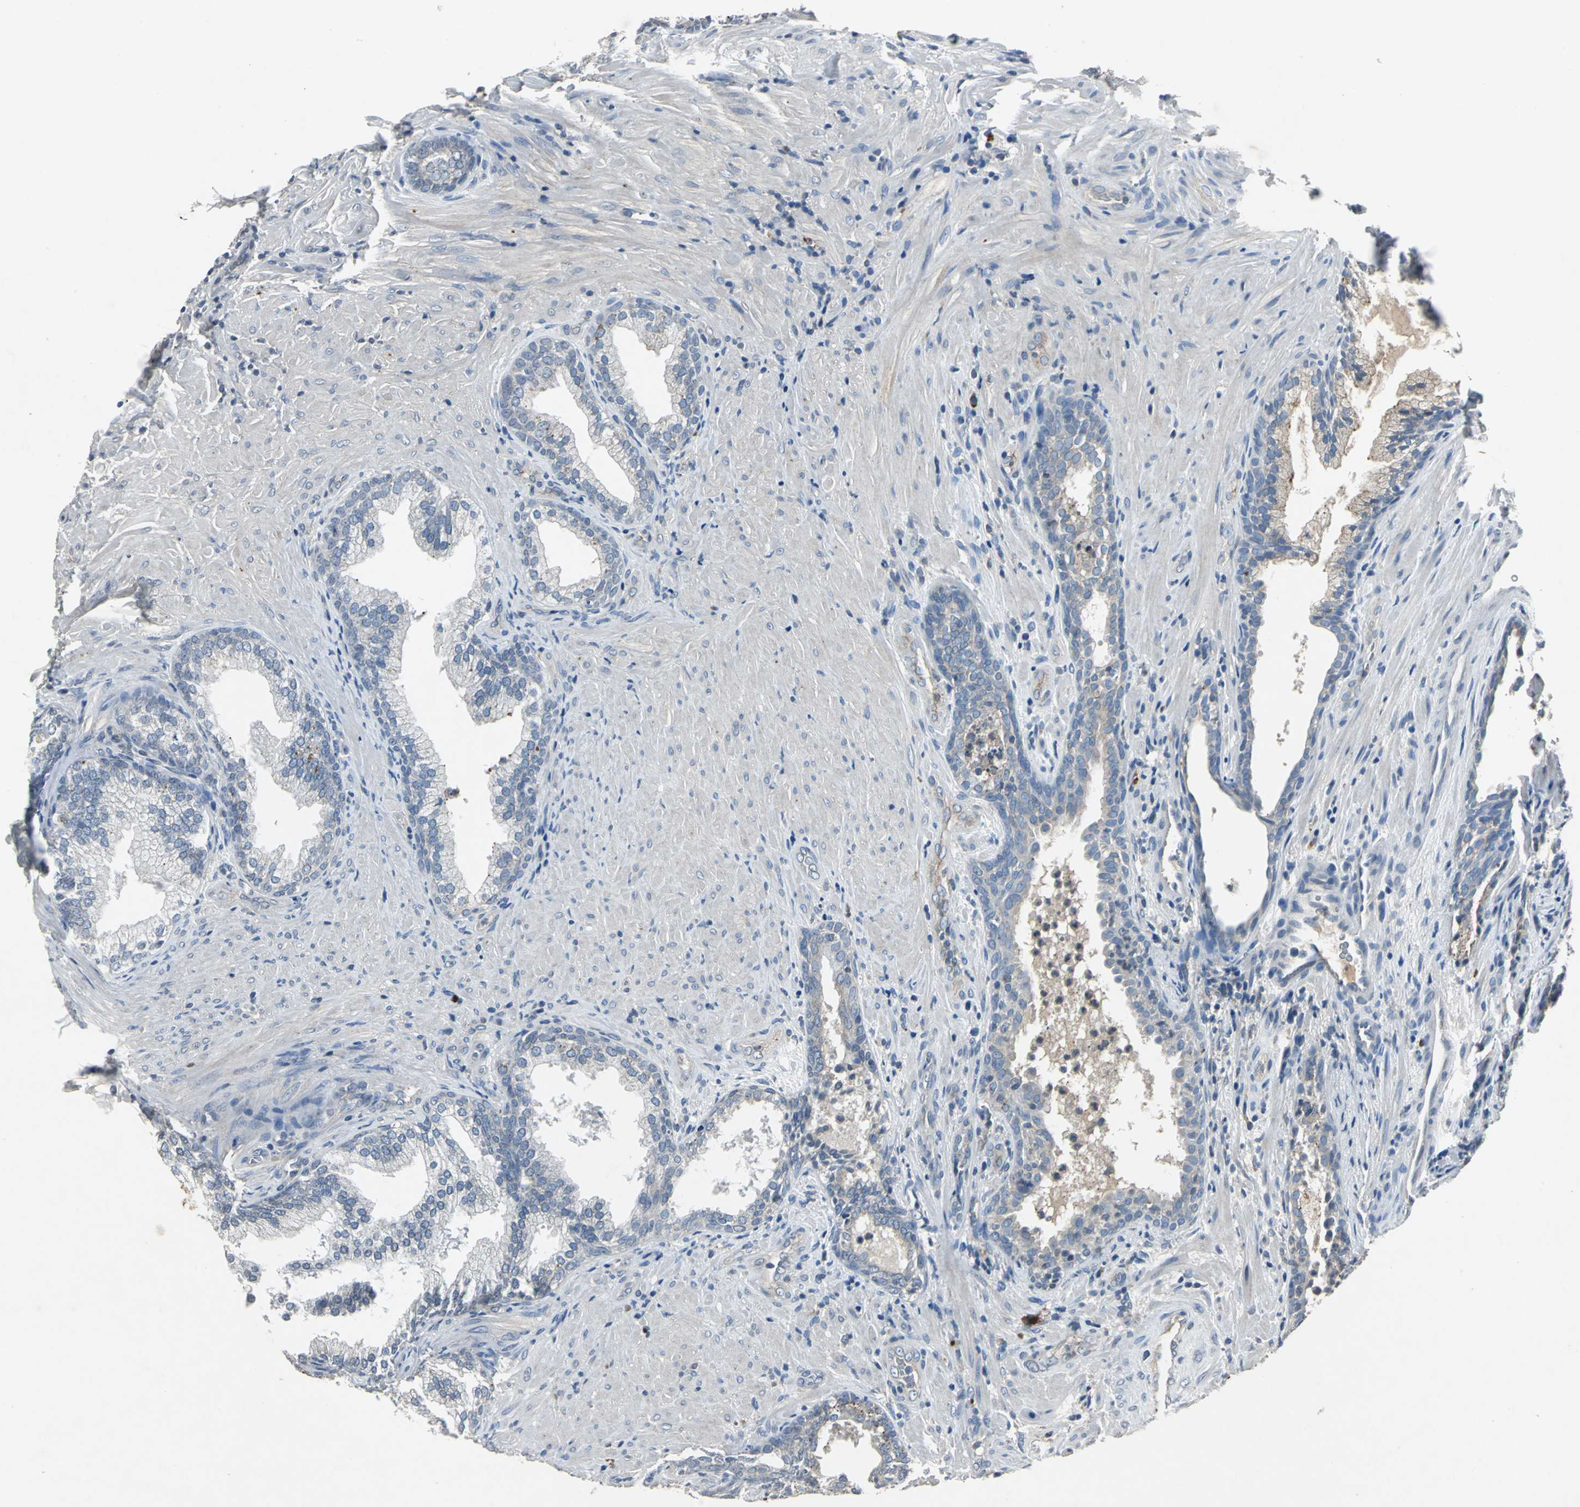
{"staining": {"intensity": "weak", "quantity": "<25%", "location": "cytoplasmic/membranous"}, "tissue": "prostate", "cell_type": "Glandular cells", "image_type": "normal", "snomed": [{"axis": "morphology", "description": "Normal tissue, NOS"}, {"axis": "topography", "description": "Prostate"}], "caption": "Protein analysis of unremarkable prostate shows no significant expression in glandular cells.", "gene": "SLC2A13", "patient": {"sex": "male", "age": 76}}